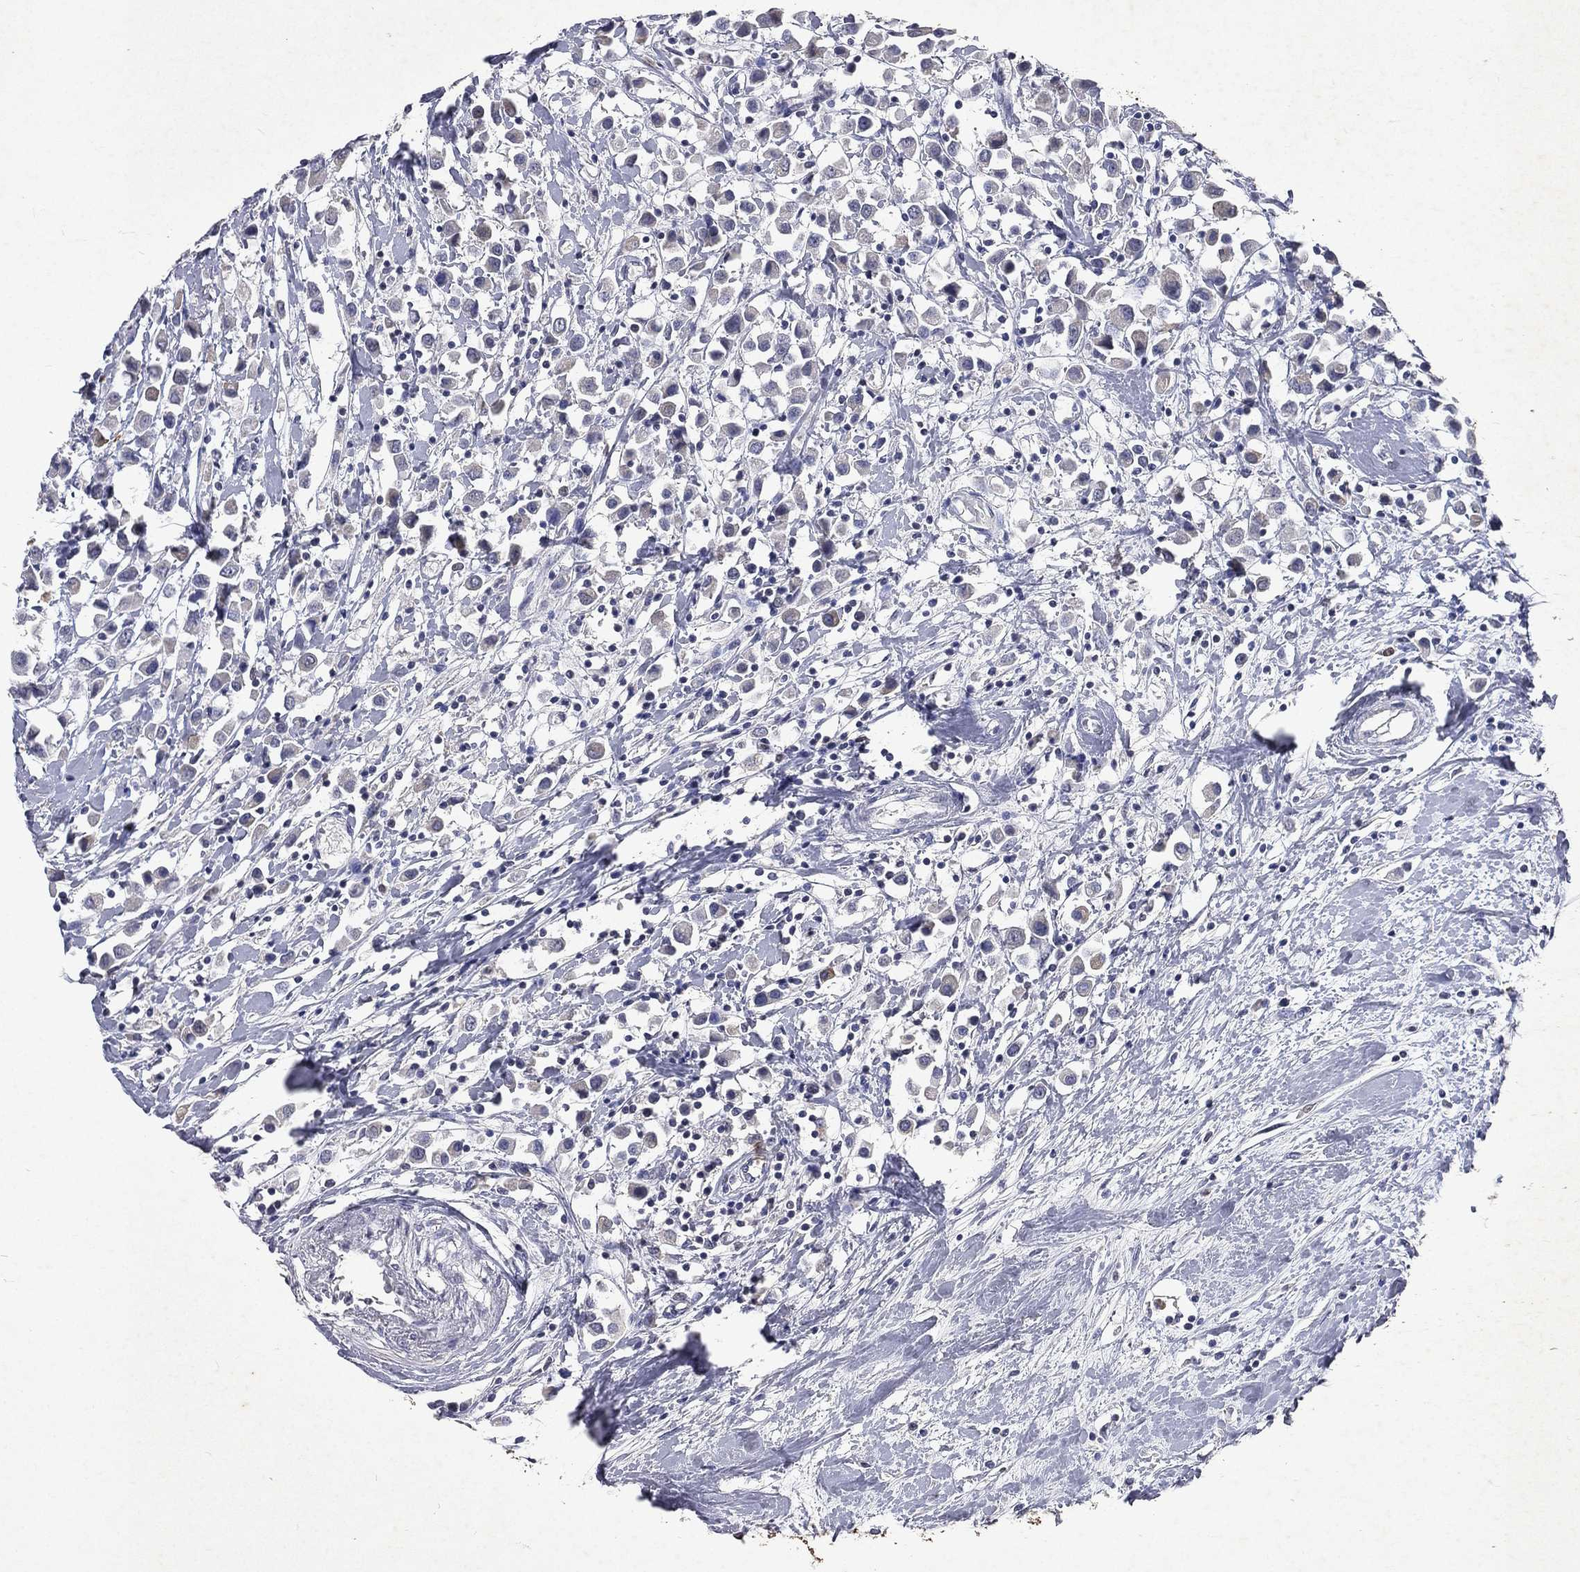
{"staining": {"intensity": "negative", "quantity": "none", "location": "none"}, "tissue": "breast cancer", "cell_type": "Tumor cells", "image_type": "cancer", "snomed": [{"axis": "morphology", "description": "Duct carcinoma"}, {"axis": "topography", "description": "Breast"}], "caption": "Tumor cells are negative for protein expression in human breast cancer (infiltrating ductal carcinoma).", "gene": "SLC34A2", "patient": {"sex": "female", "age": 61}}